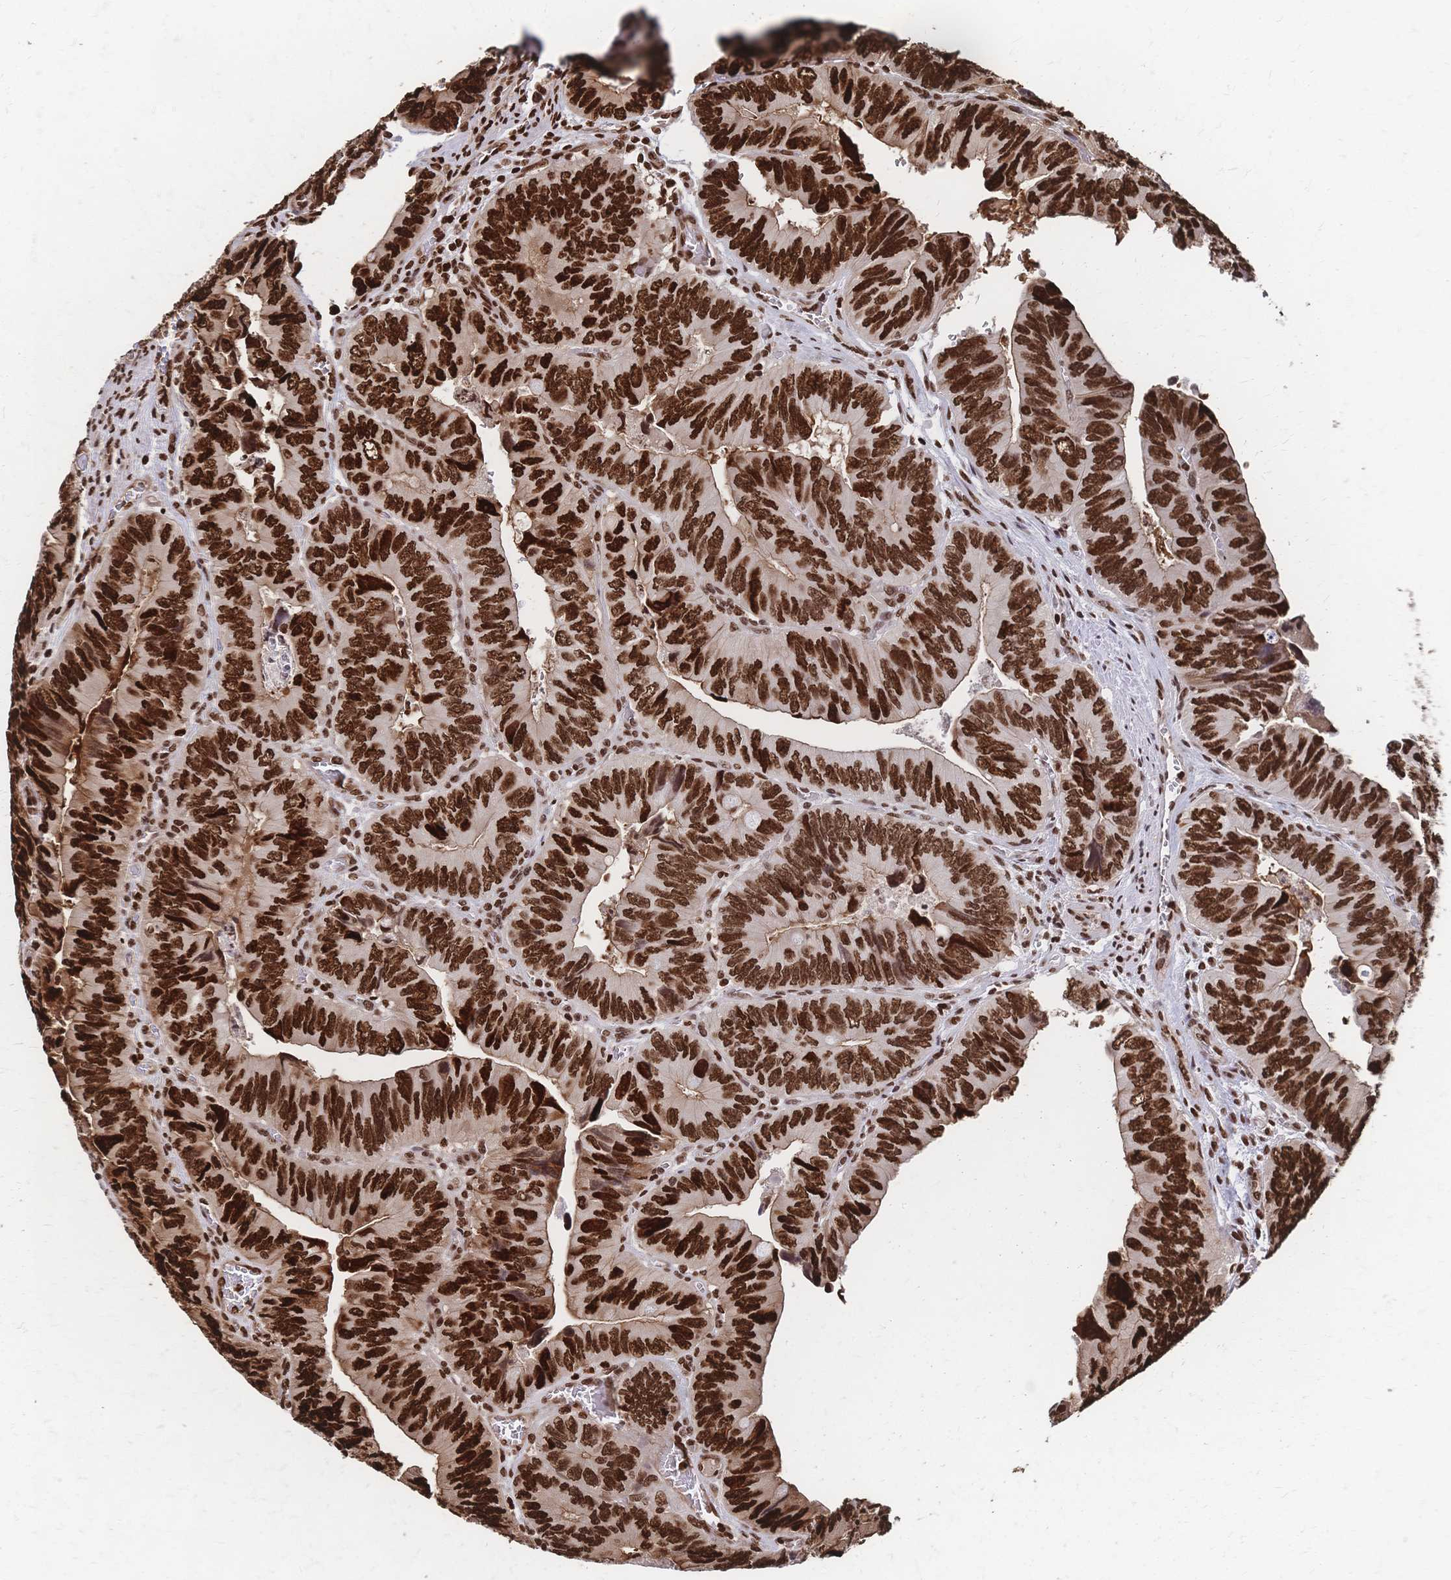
{"staining": {"intensity": "strong", "quantity": ">75%", "location": "cytoplasmic/membranous,nuclear"}, "tissue": "colorectal cancer", "cell_type": "Tumor cells", "image_type": "cancer", "snomed": [{"axis": "morphology", "description": "Adenocarcinoma, NOS"}, {"axis": "topography", "description": "Colon"}], "caption": "A micrograph showing strong cytoplasmic/membranous and nuclear staining in approximately >75% of tumor cells in colorectal adenocarcinoma, as visualized by brown immunohistochemical staining.", "gene": "HDGF", "patient": {"sex": "female", "age": 84}}